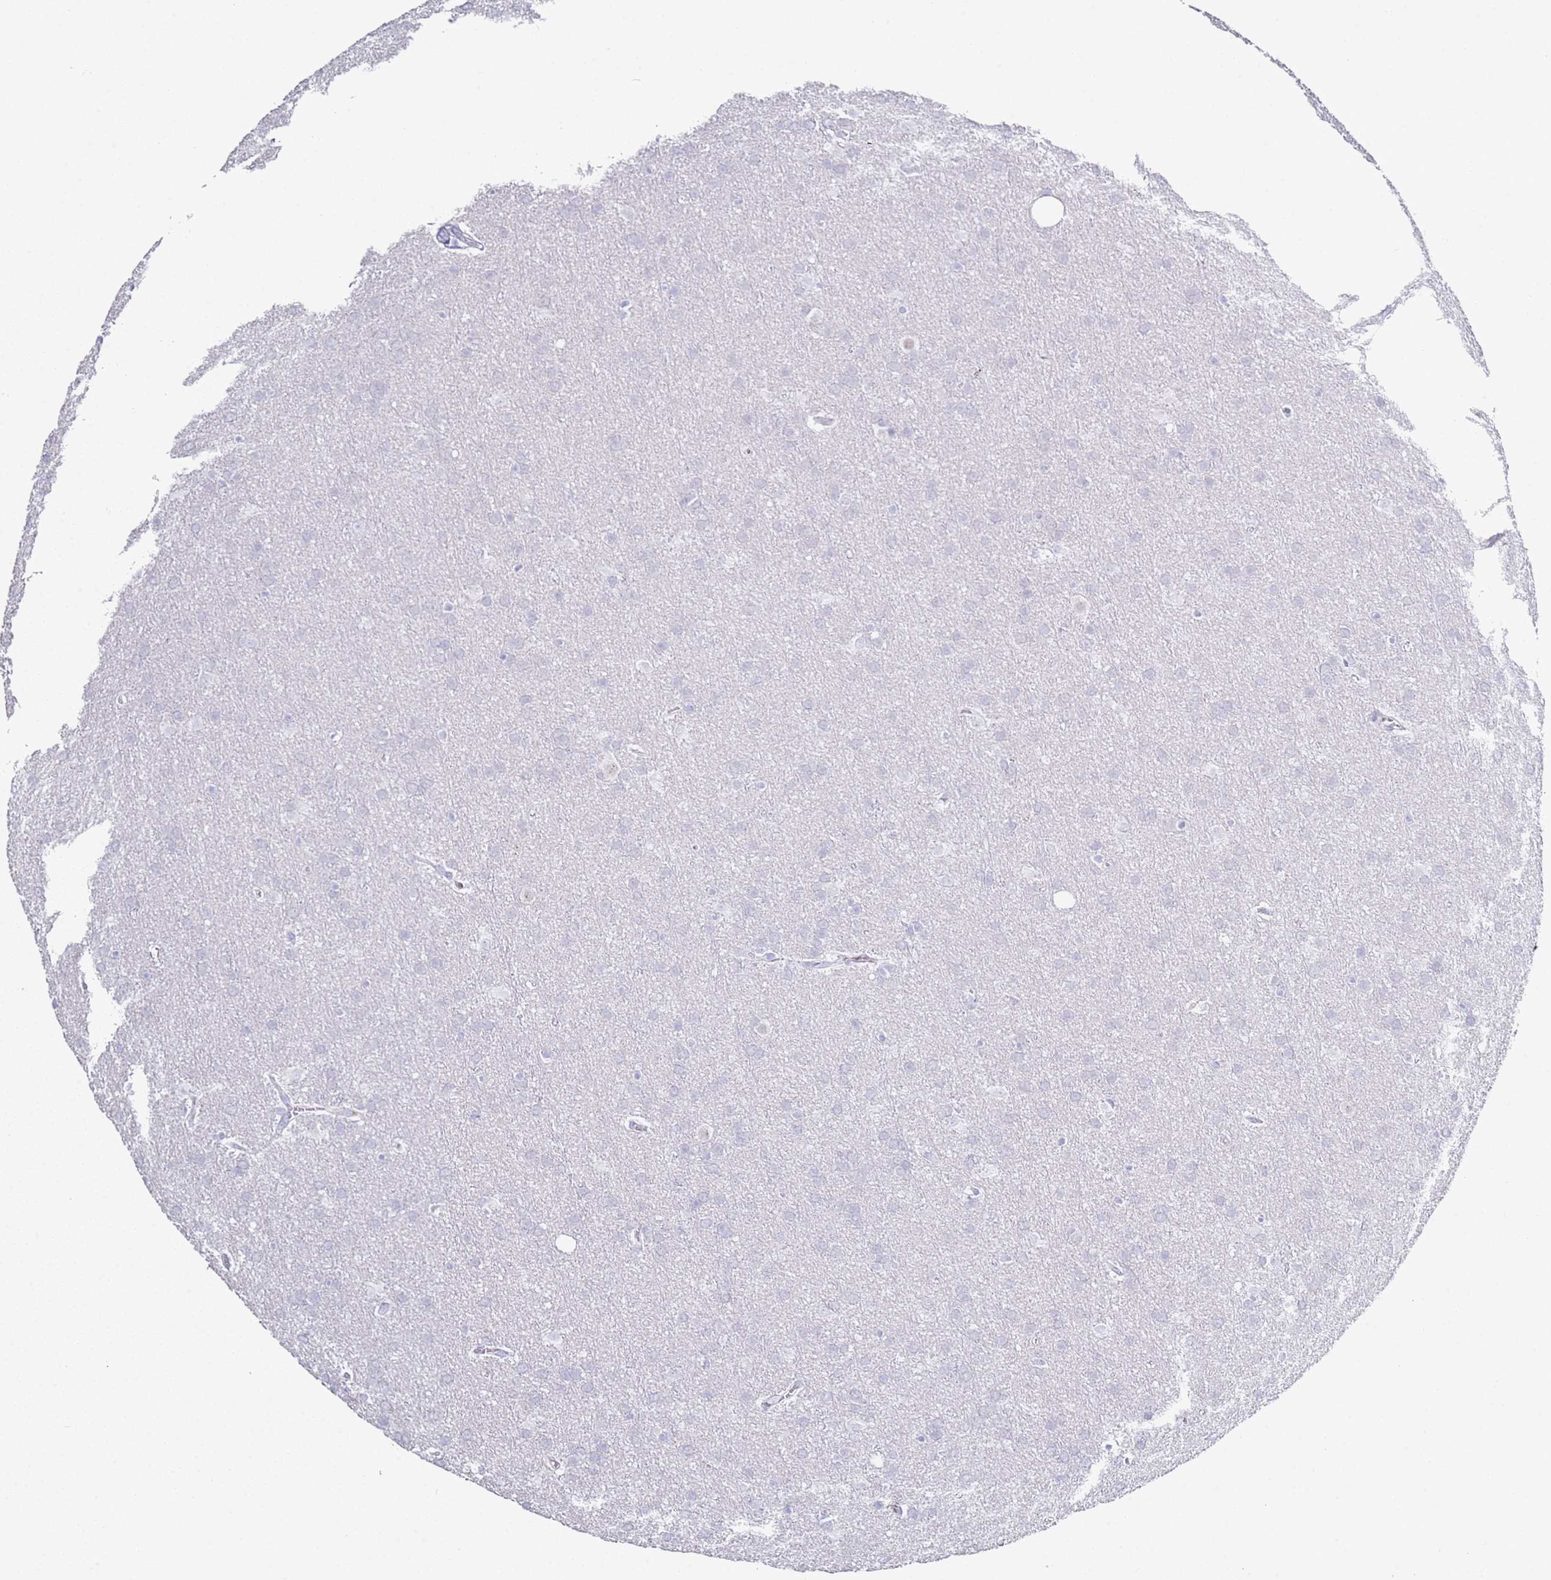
{"staining": {"intensity": "negative", "quantity": "none", "location": "none"}, "tissue": "glioma", "cell_type": "Tumor cells", "image_type": "cancer", "snomed": [{"axis": "morphology", "description": "Glioma, malignant, Low grade"}, {"axis": "topography", "description": "Brain"}], "caption": "Malignant glioma (low-grade) stained for a protein using immunohistochemistry shows no expression tumor cells.", "gene": "PTBP2", "patient": {"sex": "female", "age": 32}}